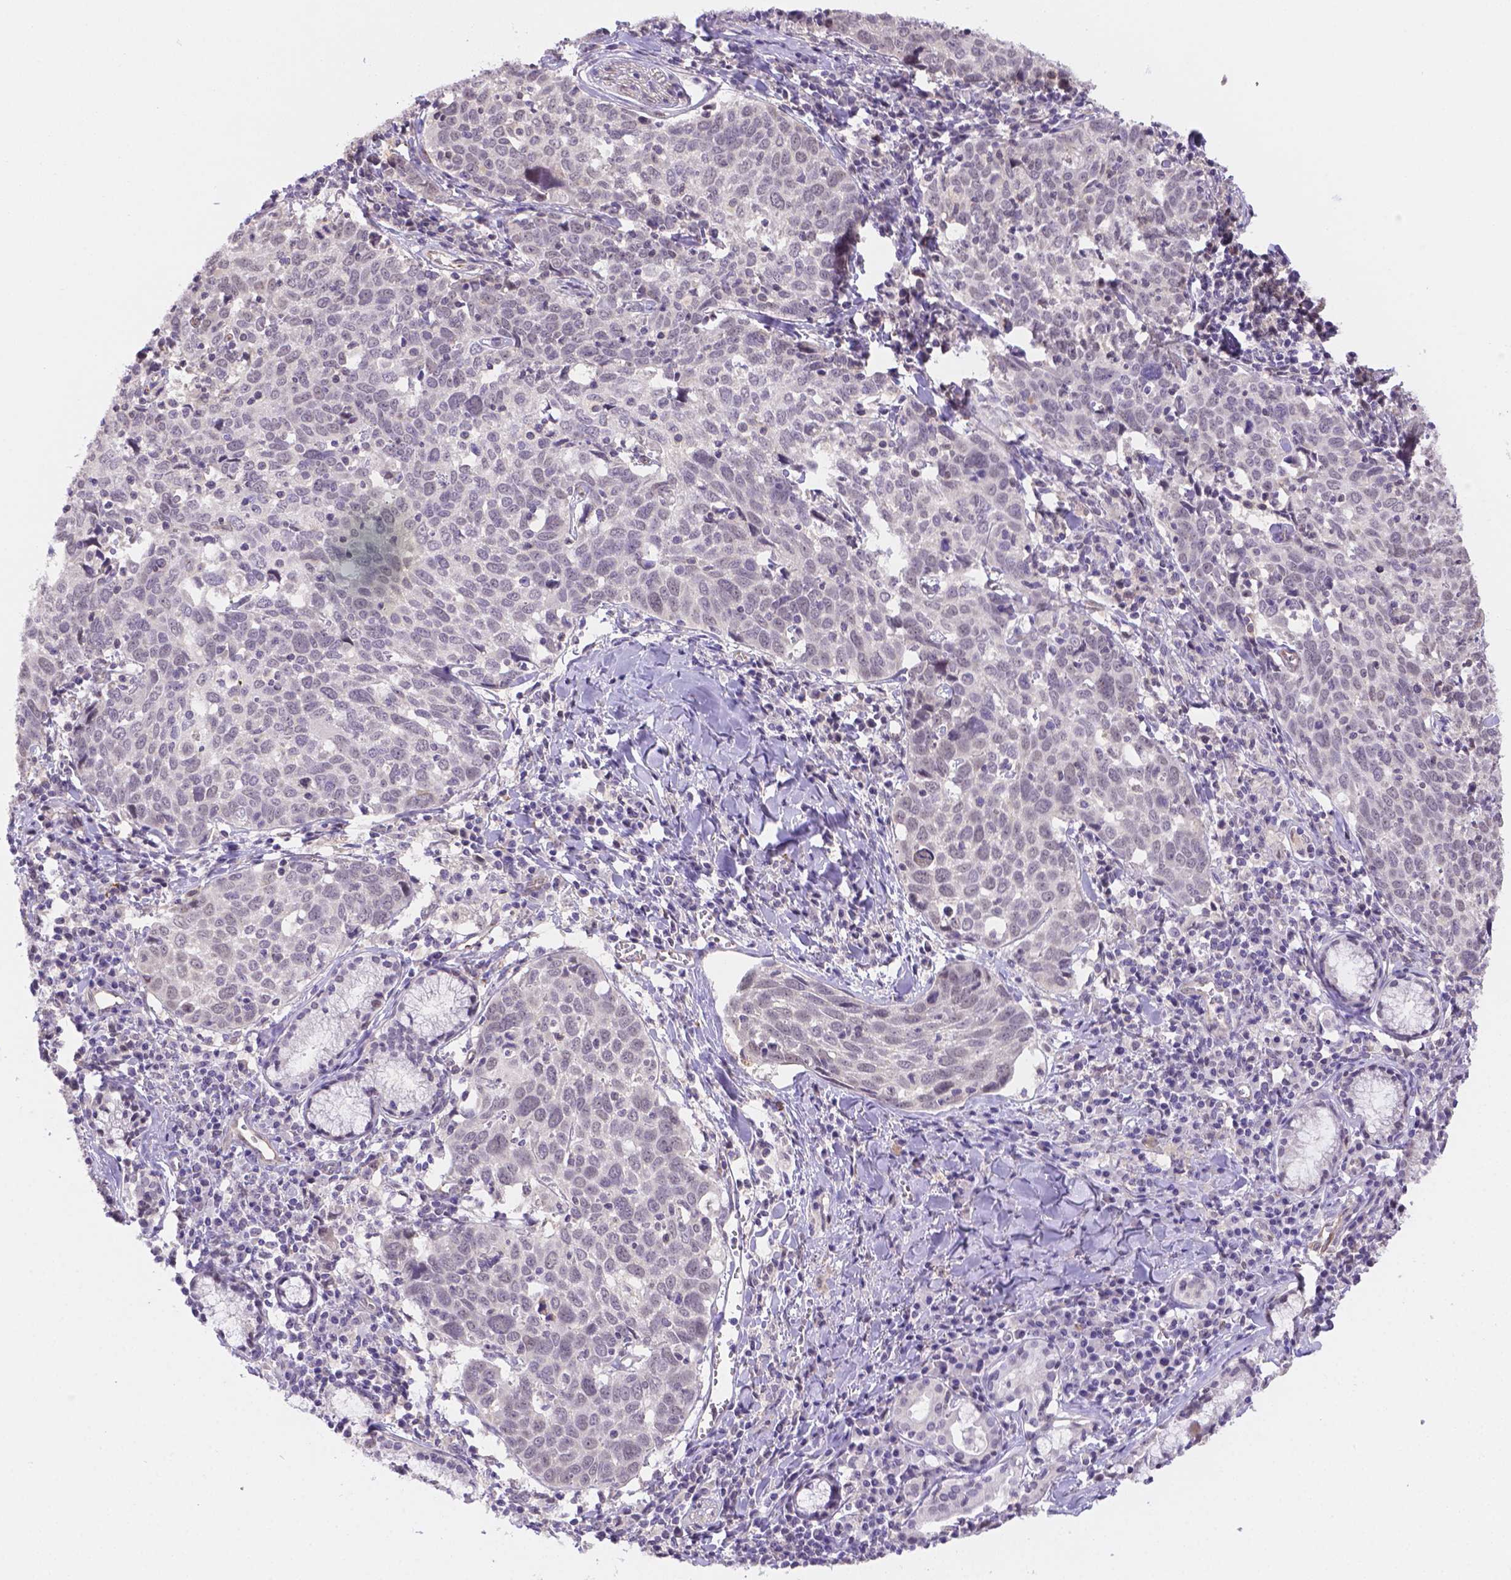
{"staining": {"intensity": "weak", "quantity": "25%-75%", "location": "nuclear"}, "tissue": "lung cancer", "cell_type": "Tumor cells", "image_type": "cancer", "snomed": [{"axis": "morphology", "description": "Squamous cell carcinoma, NOS"}, {"axis": "topography", "description": "Lung"}], "caption": "About 25%-75% of tumor cells in human lung cancer show weak nuclear protein staining as visualized by brown immunohistochemical staining.", "gene": "NXPE2", "patient": {"sex": "male", "age": 57}}